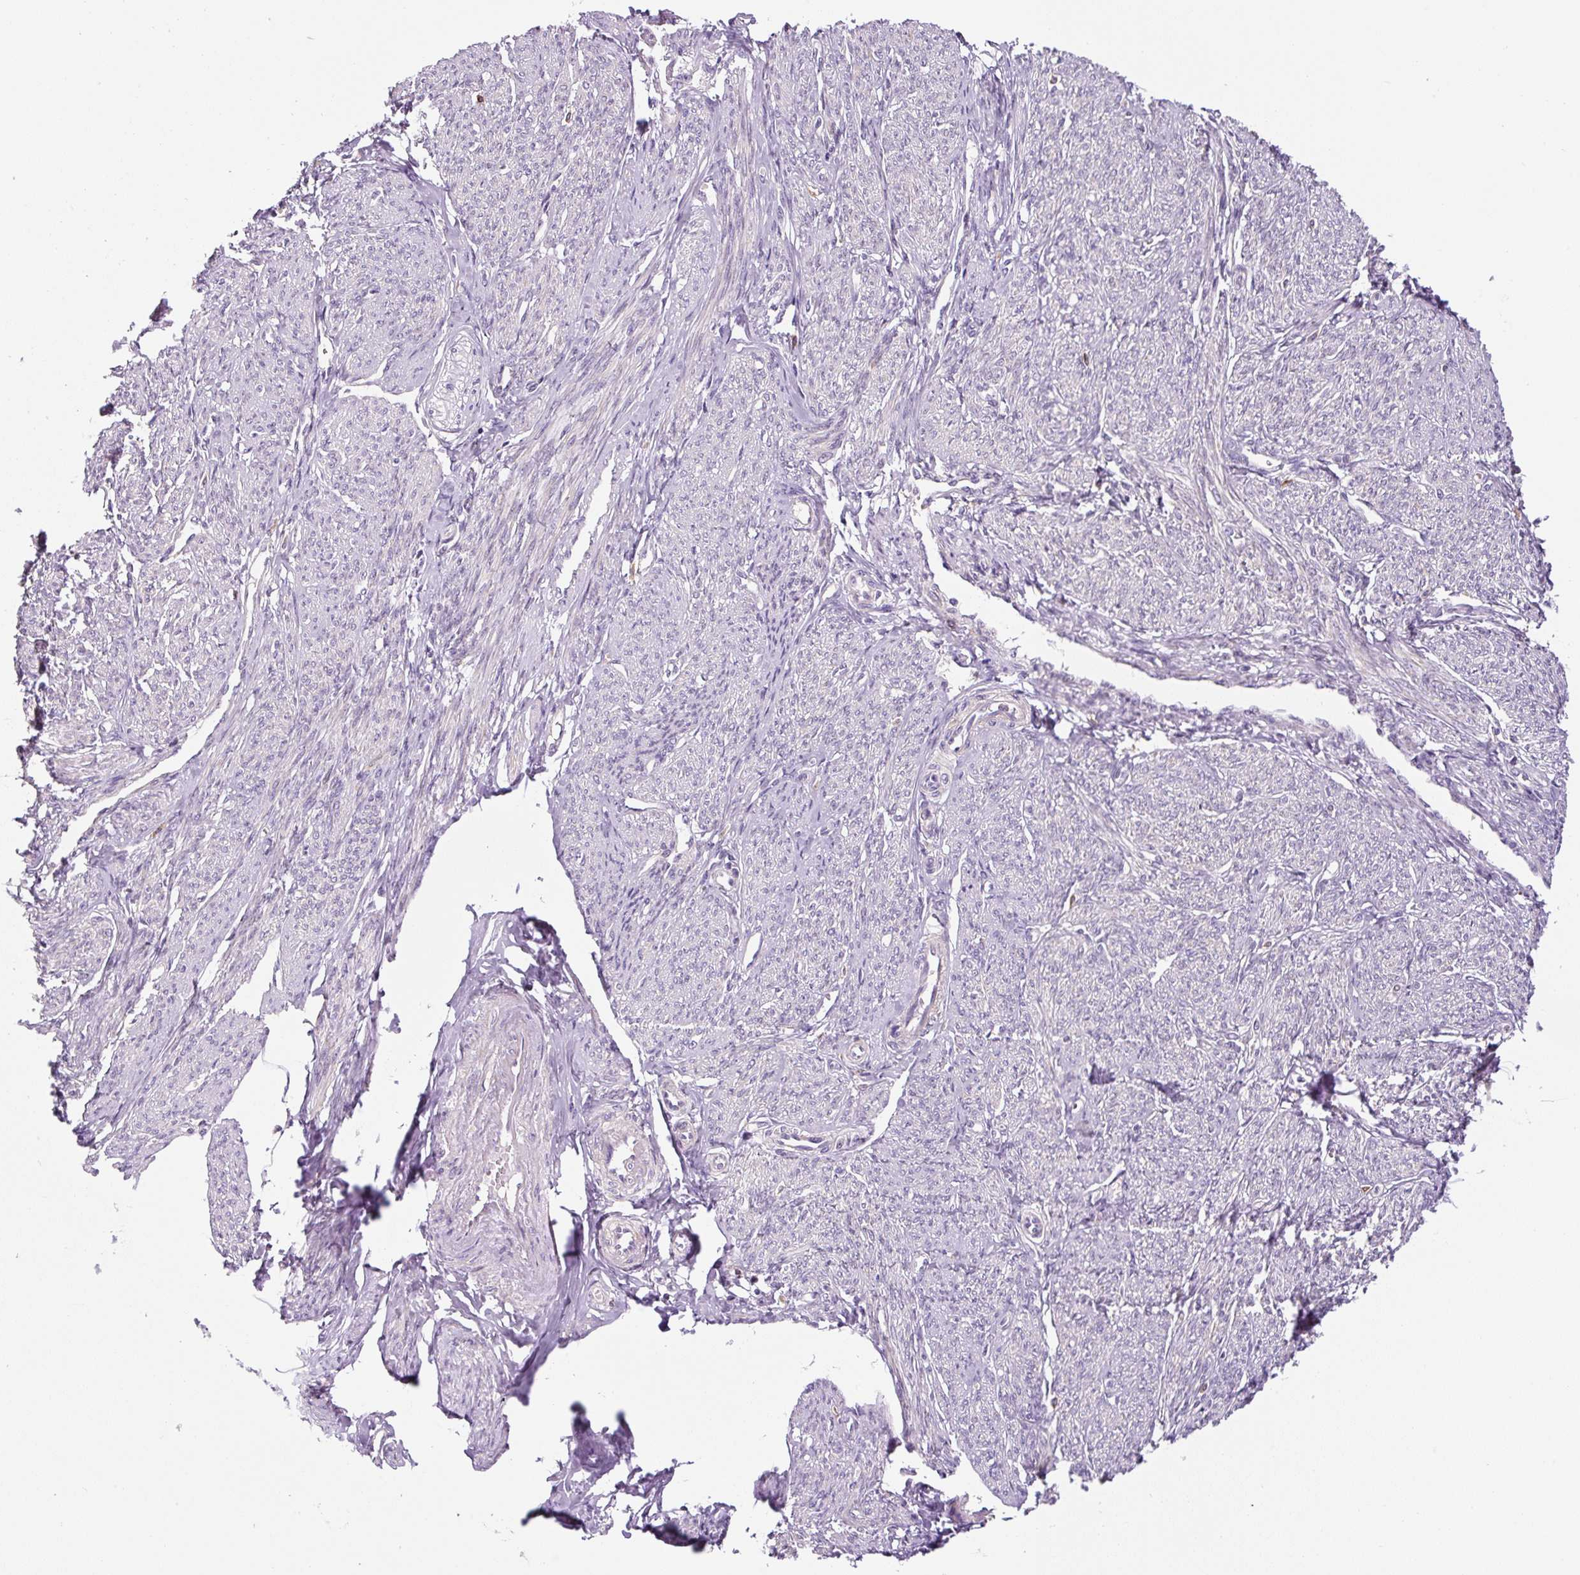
{"staining": {"intensity": "weak", "quantity": "<25%", "location": "cytoplasmic/membranous"}, "tissue": "smooth muscle", "cell_type": "Smooth muscle cells", "image_type": "normal", "snomed": [{"axis": "morphology", "description": "Normal tissue, NOS"}, {"axis": "topography", "description": "Smooth muscle"}], "caption": "Immunohistochemical staining of normal human smooth muscle exhibits no significant staining in smooth muscle cells.", "gene": "FUT10", "patient": {"sex": "female", "age": 65}}